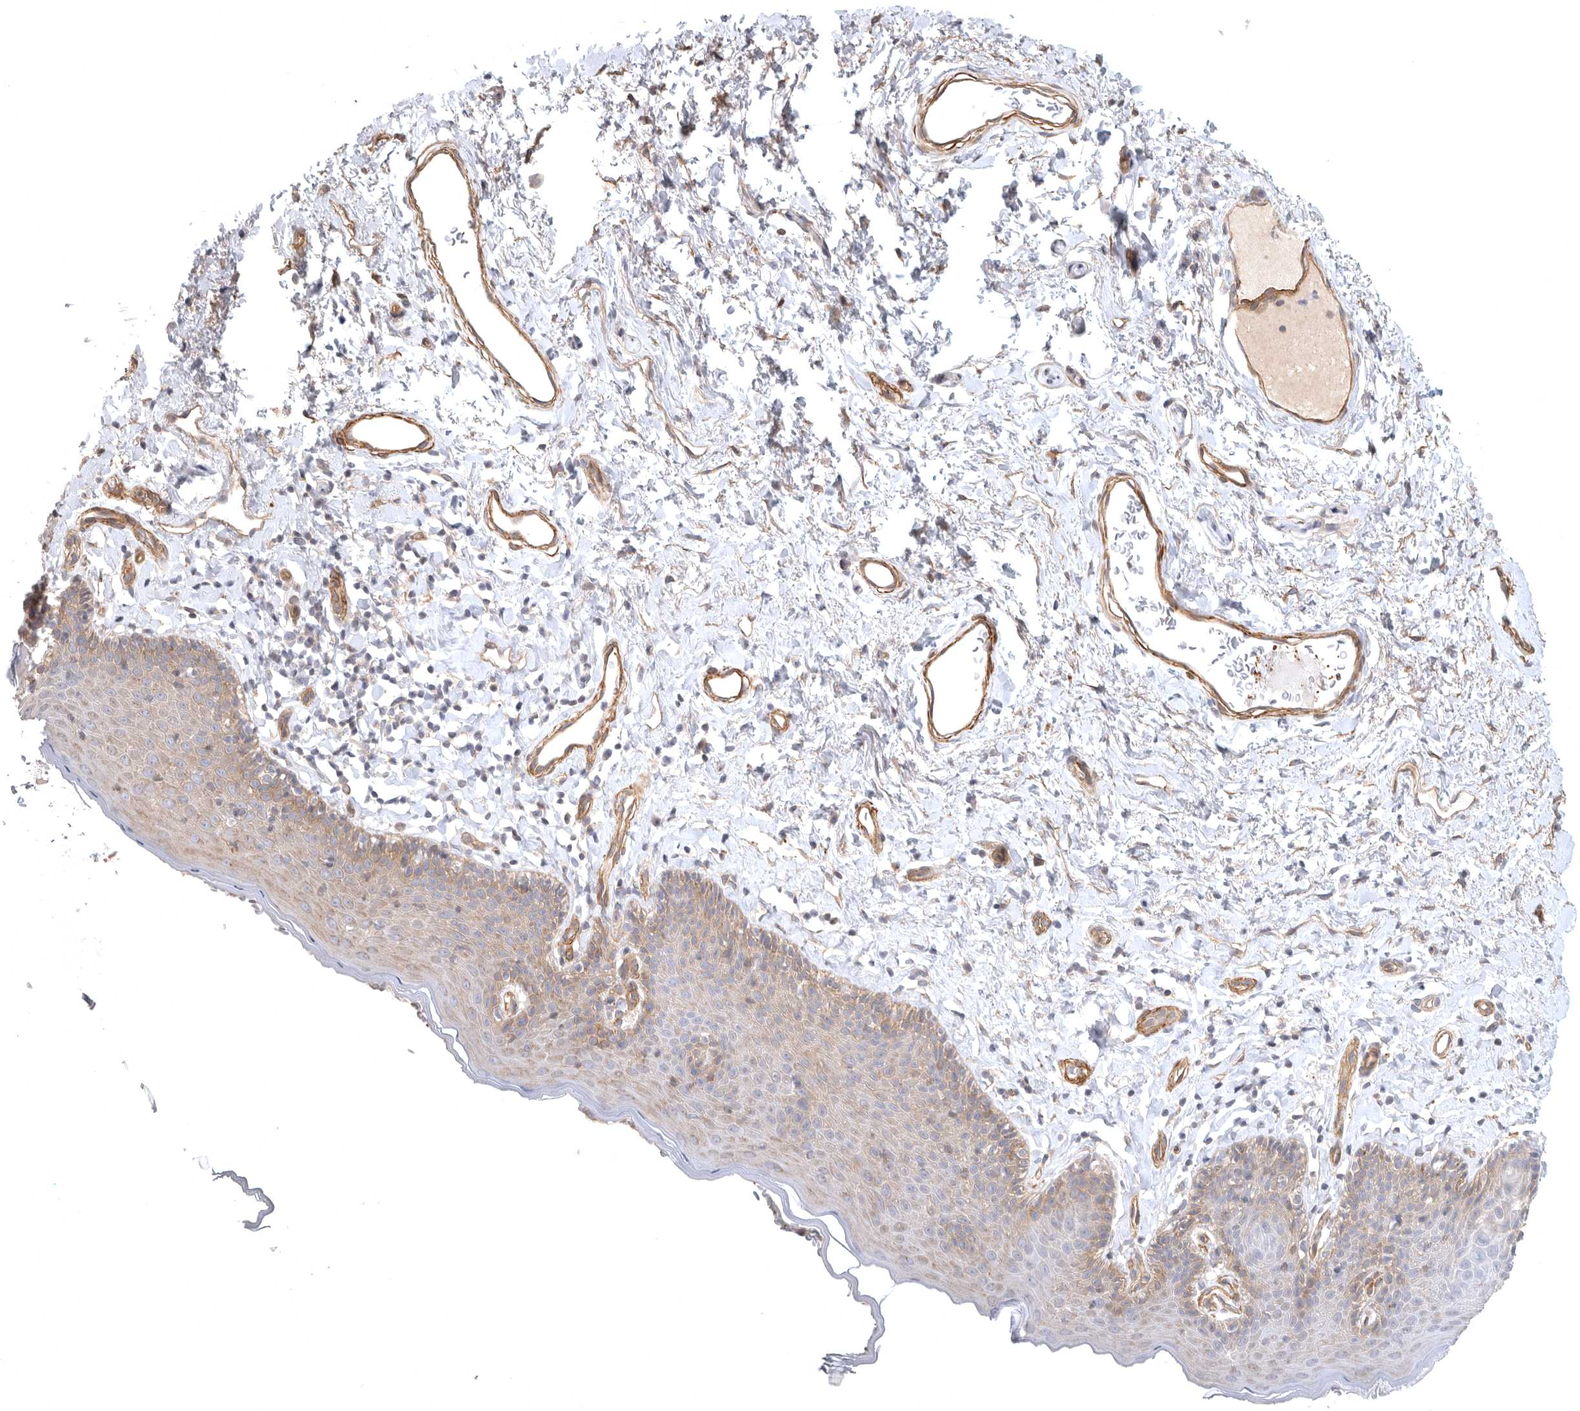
{"staining": {"intensity": "moderate", "quantity": "25%-75%", "location": "cytoplasmic/membranous"}, "tissue": "skin", "cell_type": "Epidermal cells", "image_type": "normal", "snomed": [{"axis": "morphology", "description": "Normal tissue, NOS"}, {"axis": "topography", "description": "Vulva"}], "caption": "Immunohistochemistry (DAB (3,3'-diaminobenzidine)) staining of normal human skin demonstrates moderate cytoplasmic/membranous protein expression in approximately 25%-75% of epidermal cells.", "gene": "LONRF1", "patient": {"sex": "female", "age": 66}}